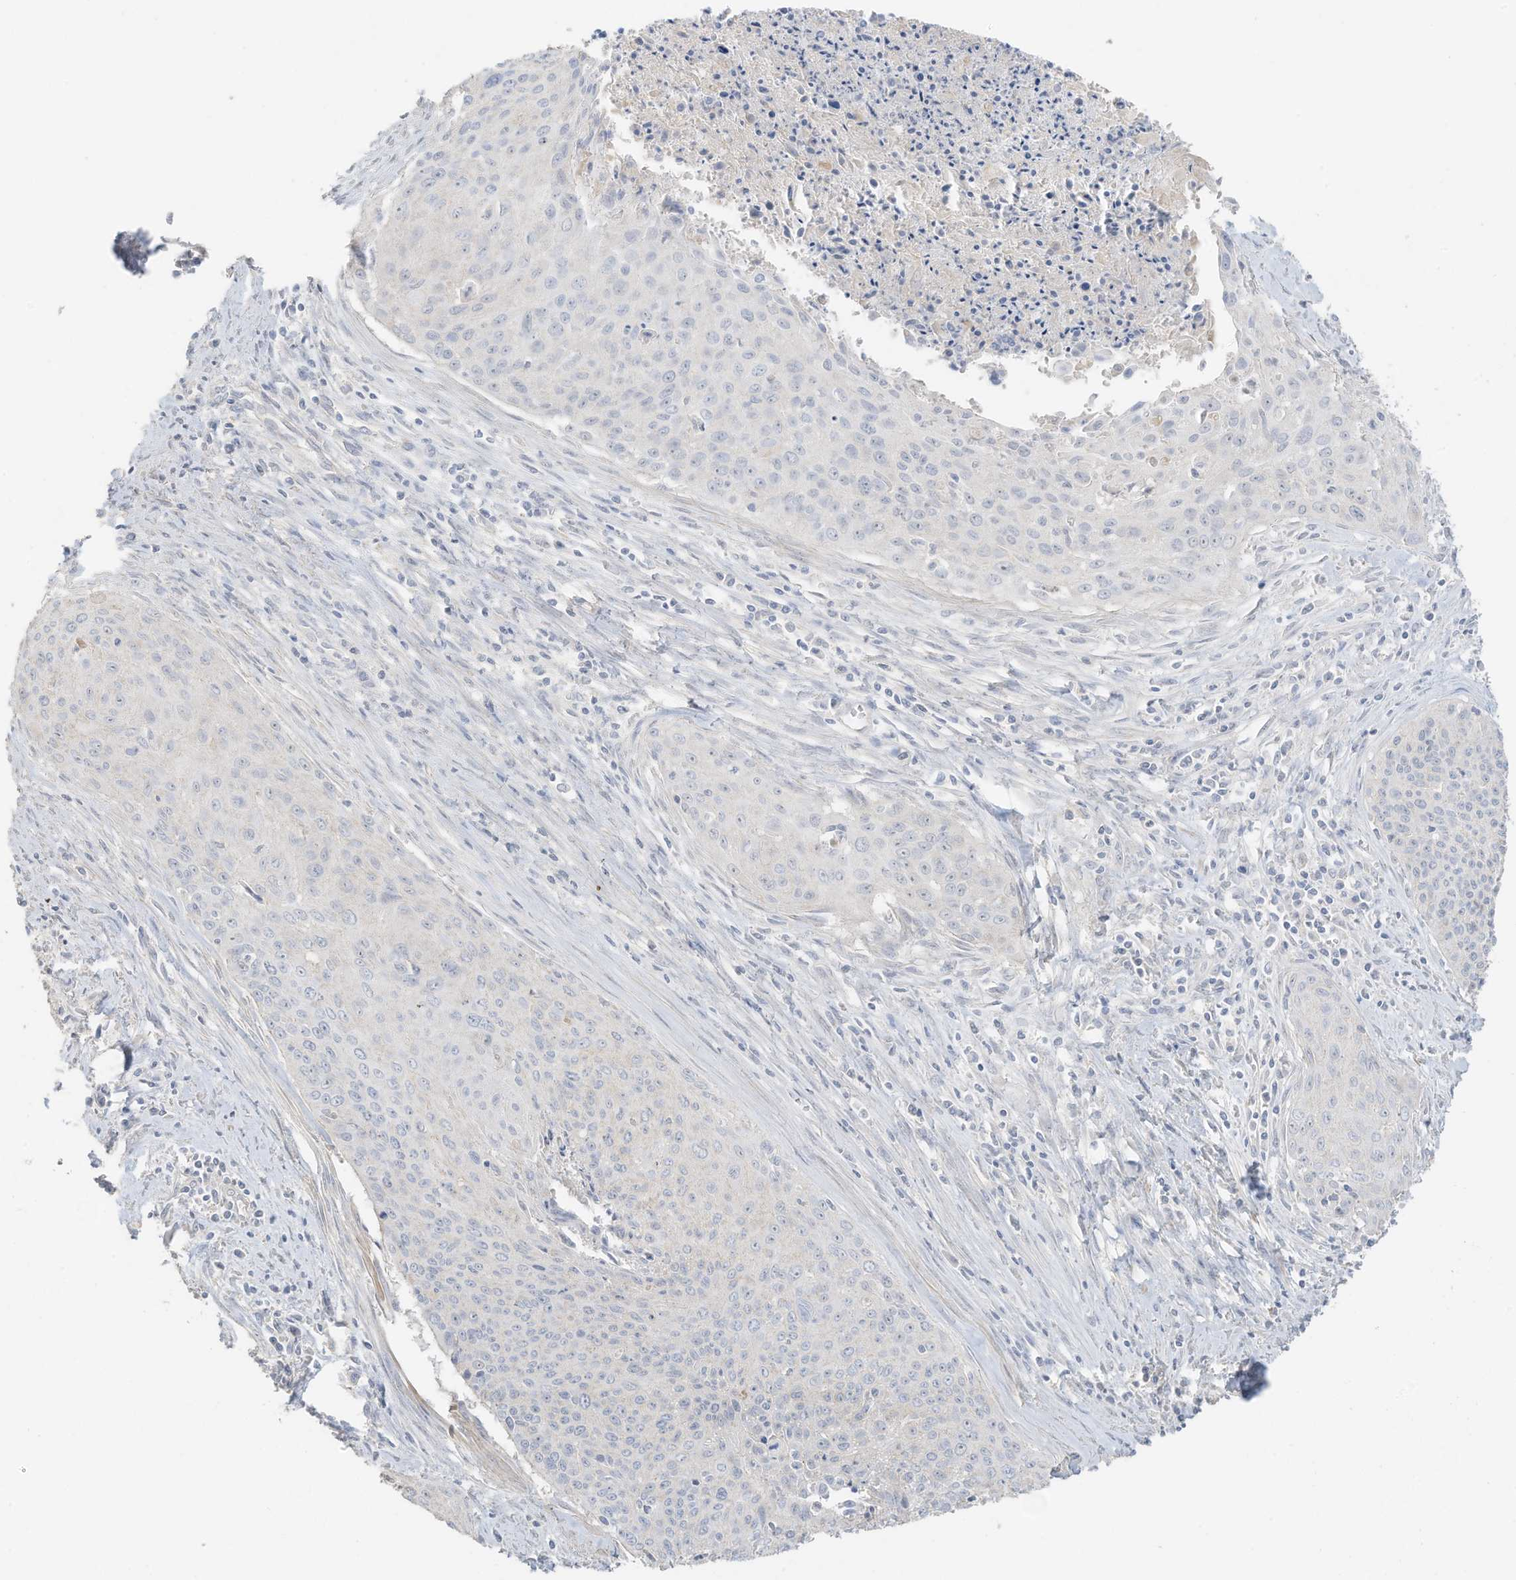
{"staining": {"intensity": "negative", "quantity": "none", "location": "none"}, "tissue": "cervical cancer", "cell_type": "Tumor cells", "image_type": "cancer", "snomed": [{"axis": "morphology", "description": "Squamous cell carcinoma, NOS"}, {"axis": "topography", "description": "Cervix"}], "caption": "A high-resolution histopathology image shows immunohistochemistry (IHC) staining of squamous cell carcinoma (cervical), which demonstrates no significant staining in tumor cells.", "gene": "ZBTB41", "patient": {"sex": "female", "age": 55}}